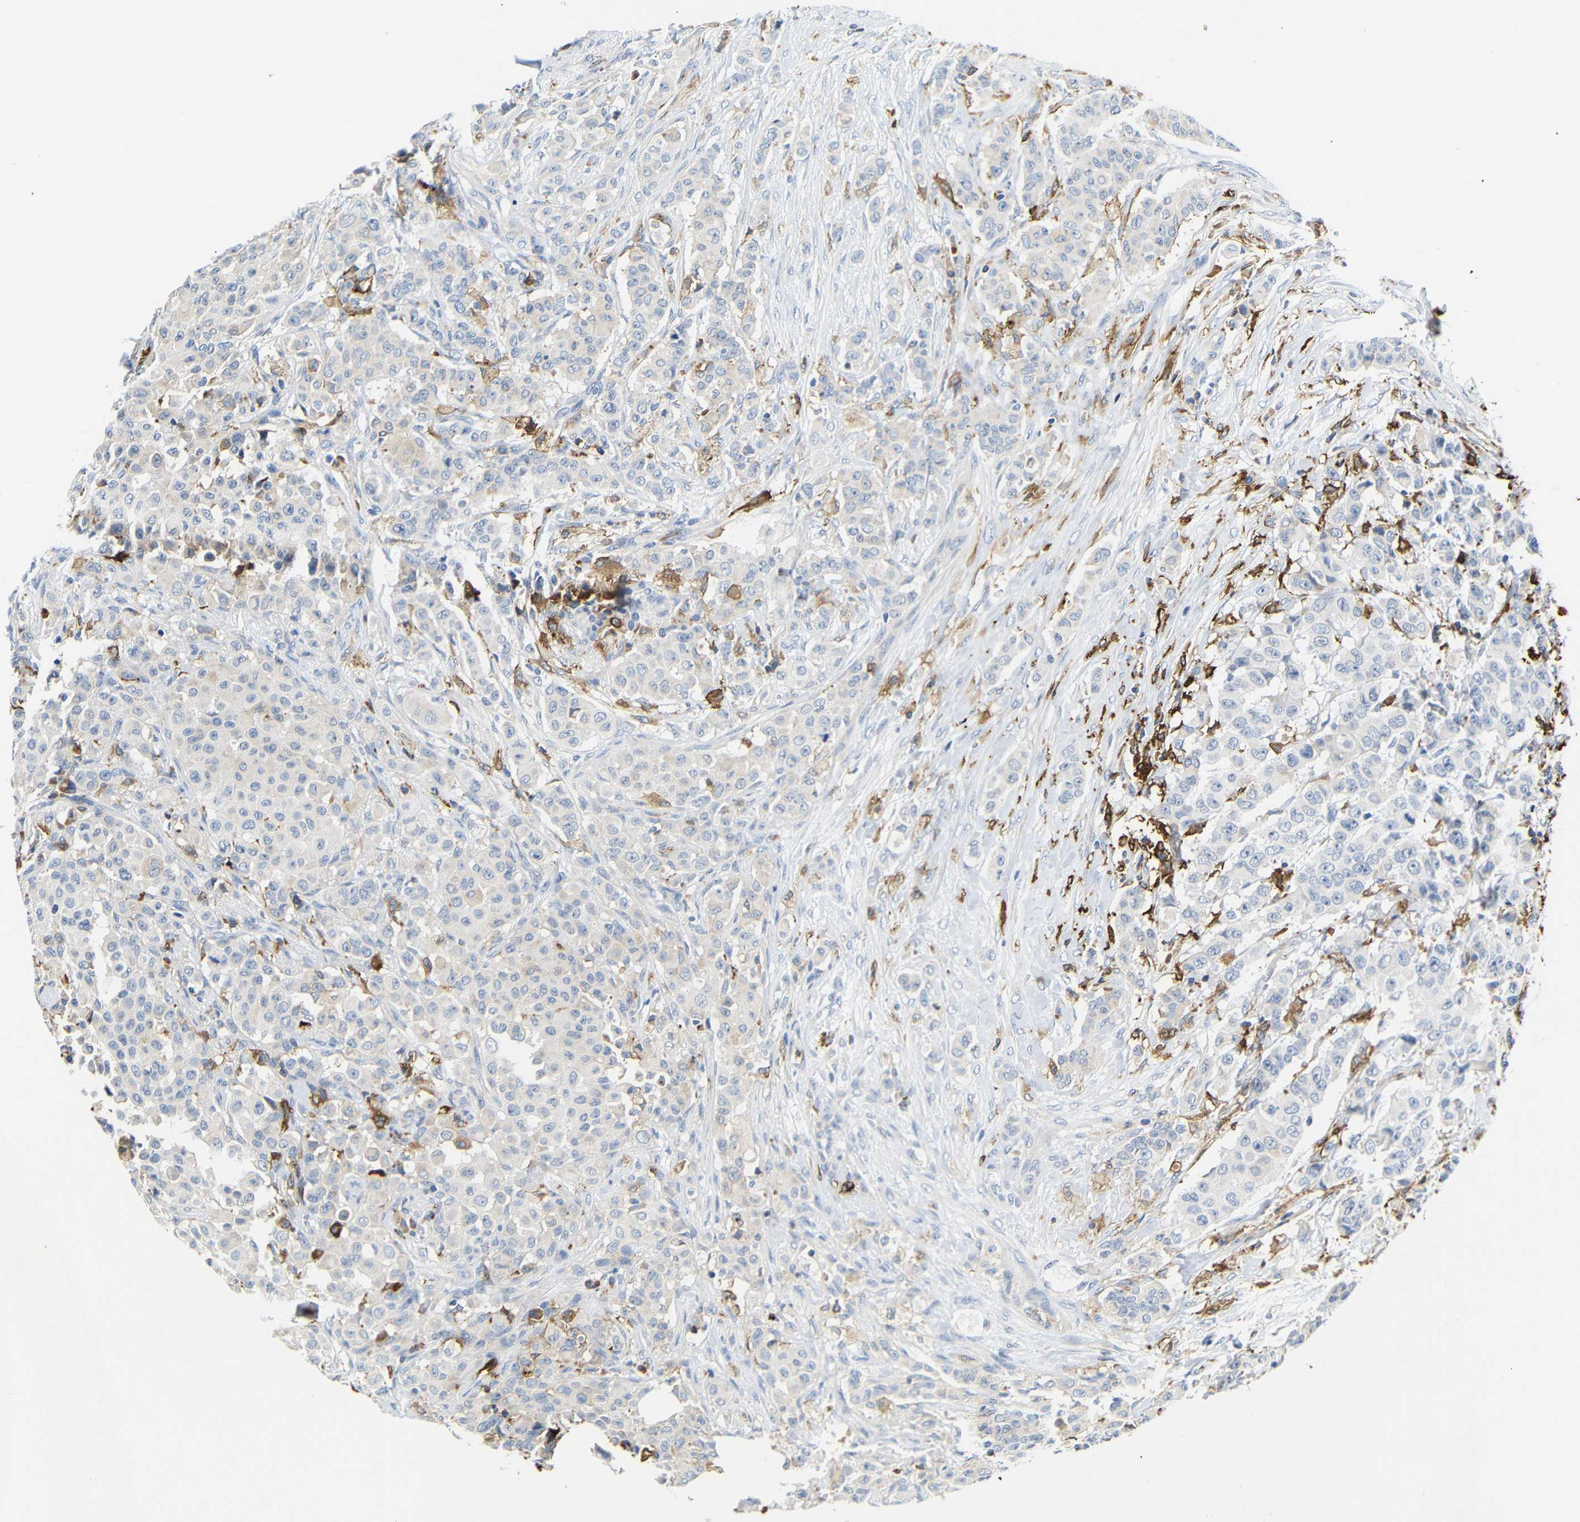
{"staining": {"intensity": "negative", "quantity": "none", "location": "none"}, "tissue": "breast cancer", "cell_type": "Tumor cells", "image_type": "cancer", "snomed": [{"axis": "morphology", "description": "Duct carcinoma"}, {"axis": "topography", "description": "Breast"}], "caption": "Tumor cells are negative for protein expression in human breast cancer.", "gene": "HLA-DQB1", "patient": {"sex": "female", "age": 40}}